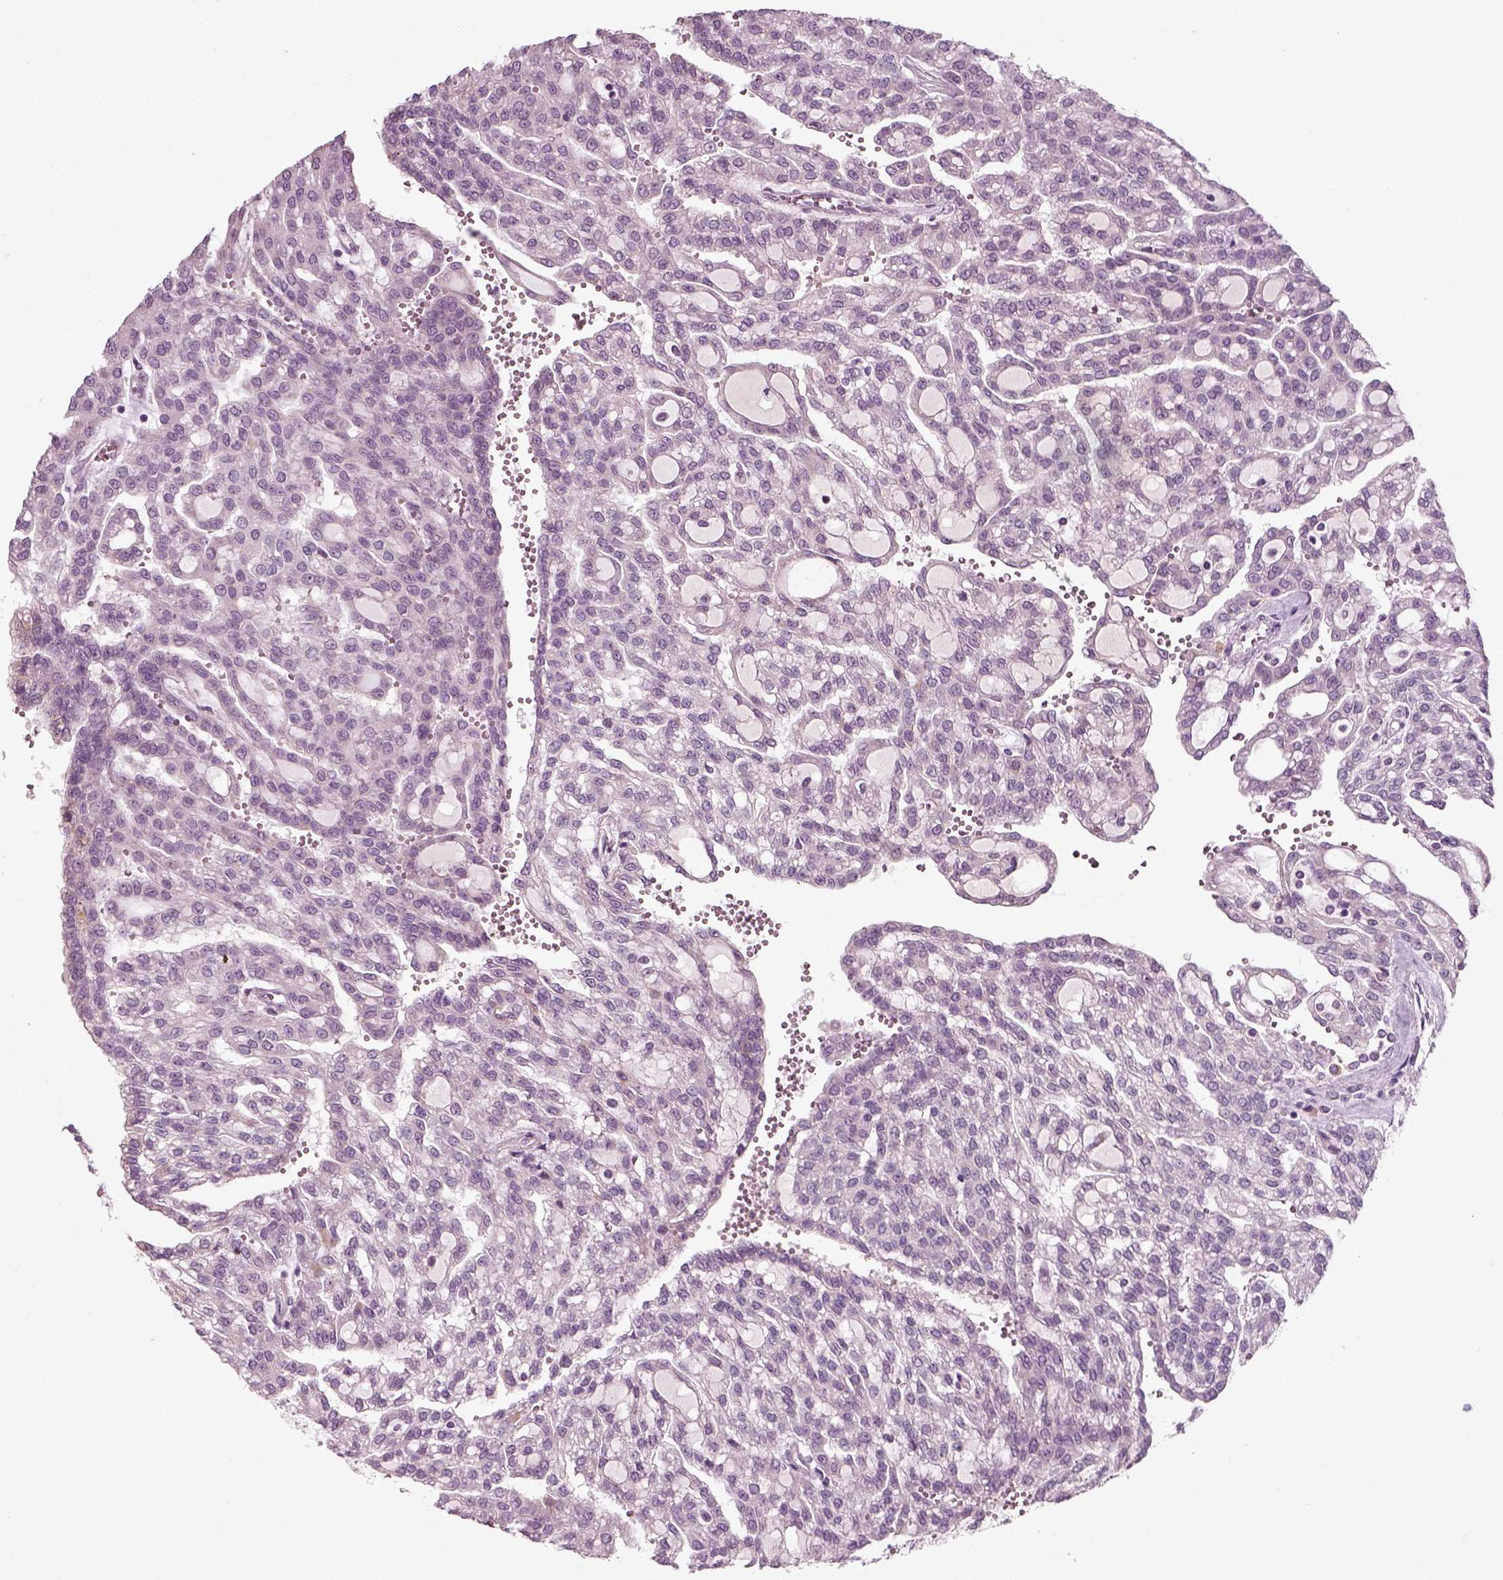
{"staining": {"intensity": "negative", "quantity": "none", "location": "none"}, "tissue": "renal cancer", "cell_type": "Tumor cells", "image_type": "cancer", "snomed": [{"axis": "morphology", "description": "Adenocarcinoma, NOS"}, {"axis": "topography", "description": "Kidney"}], "caption": "An immunohistochemistry histopathology image of renal adenocarcinoma is shown. There is no staining in tumor cells of renal adenocarcinoma.", "gene": "RND2", "patient": {"sex": "male", "age": 63}}